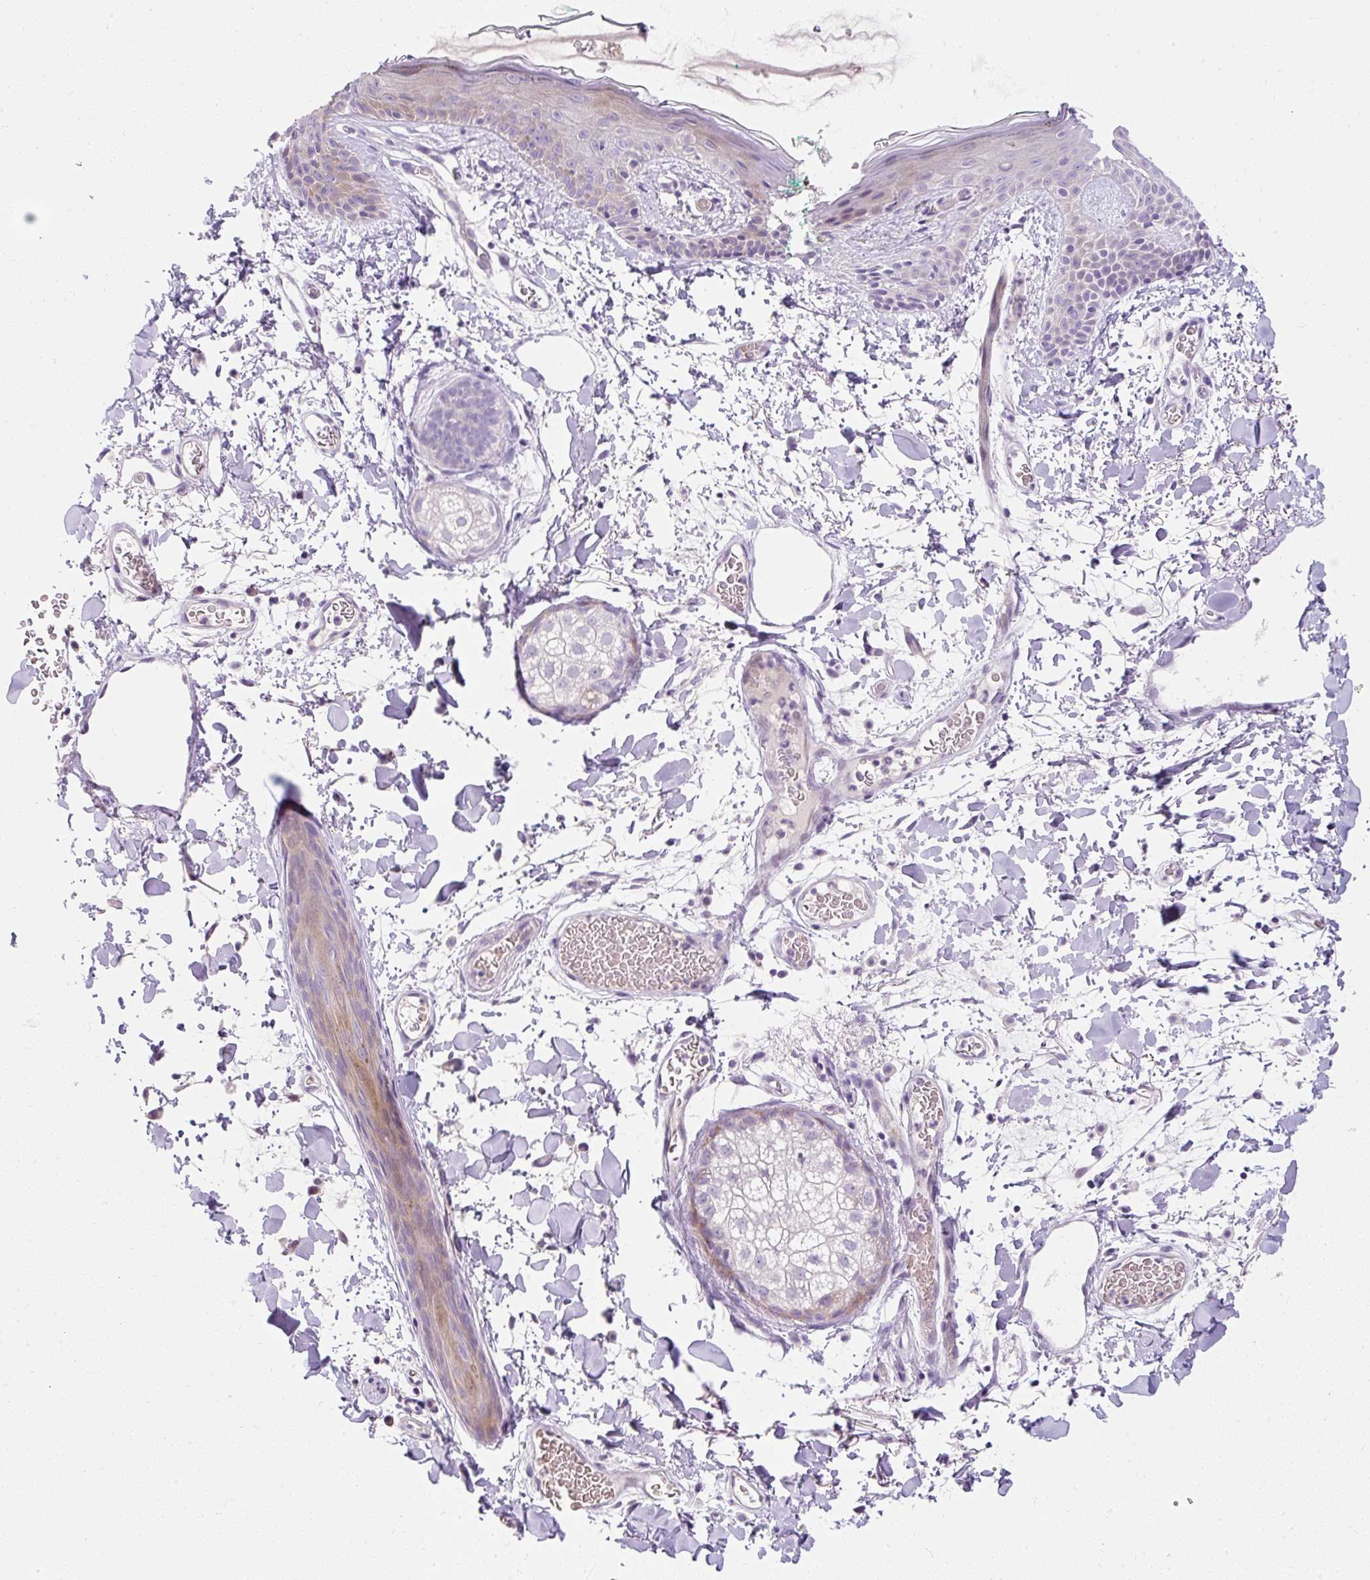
{"staining": {"intensity": "negative", "quantity": "none", "location": "none"}, "tissue": "skin", "cell_type": "Fibroblasts", "image_type": "normal", "snomed": [{"axis": "morphology", "description": "Normal tissue, NOS"}, {"axis": "topography", "description": "Skin"}], "caption": "Skin stained for a protein using IHC displays no positivity fibroblasts.", "gene": "DTX4", "patient": {"sex": "male", "age": 79}}